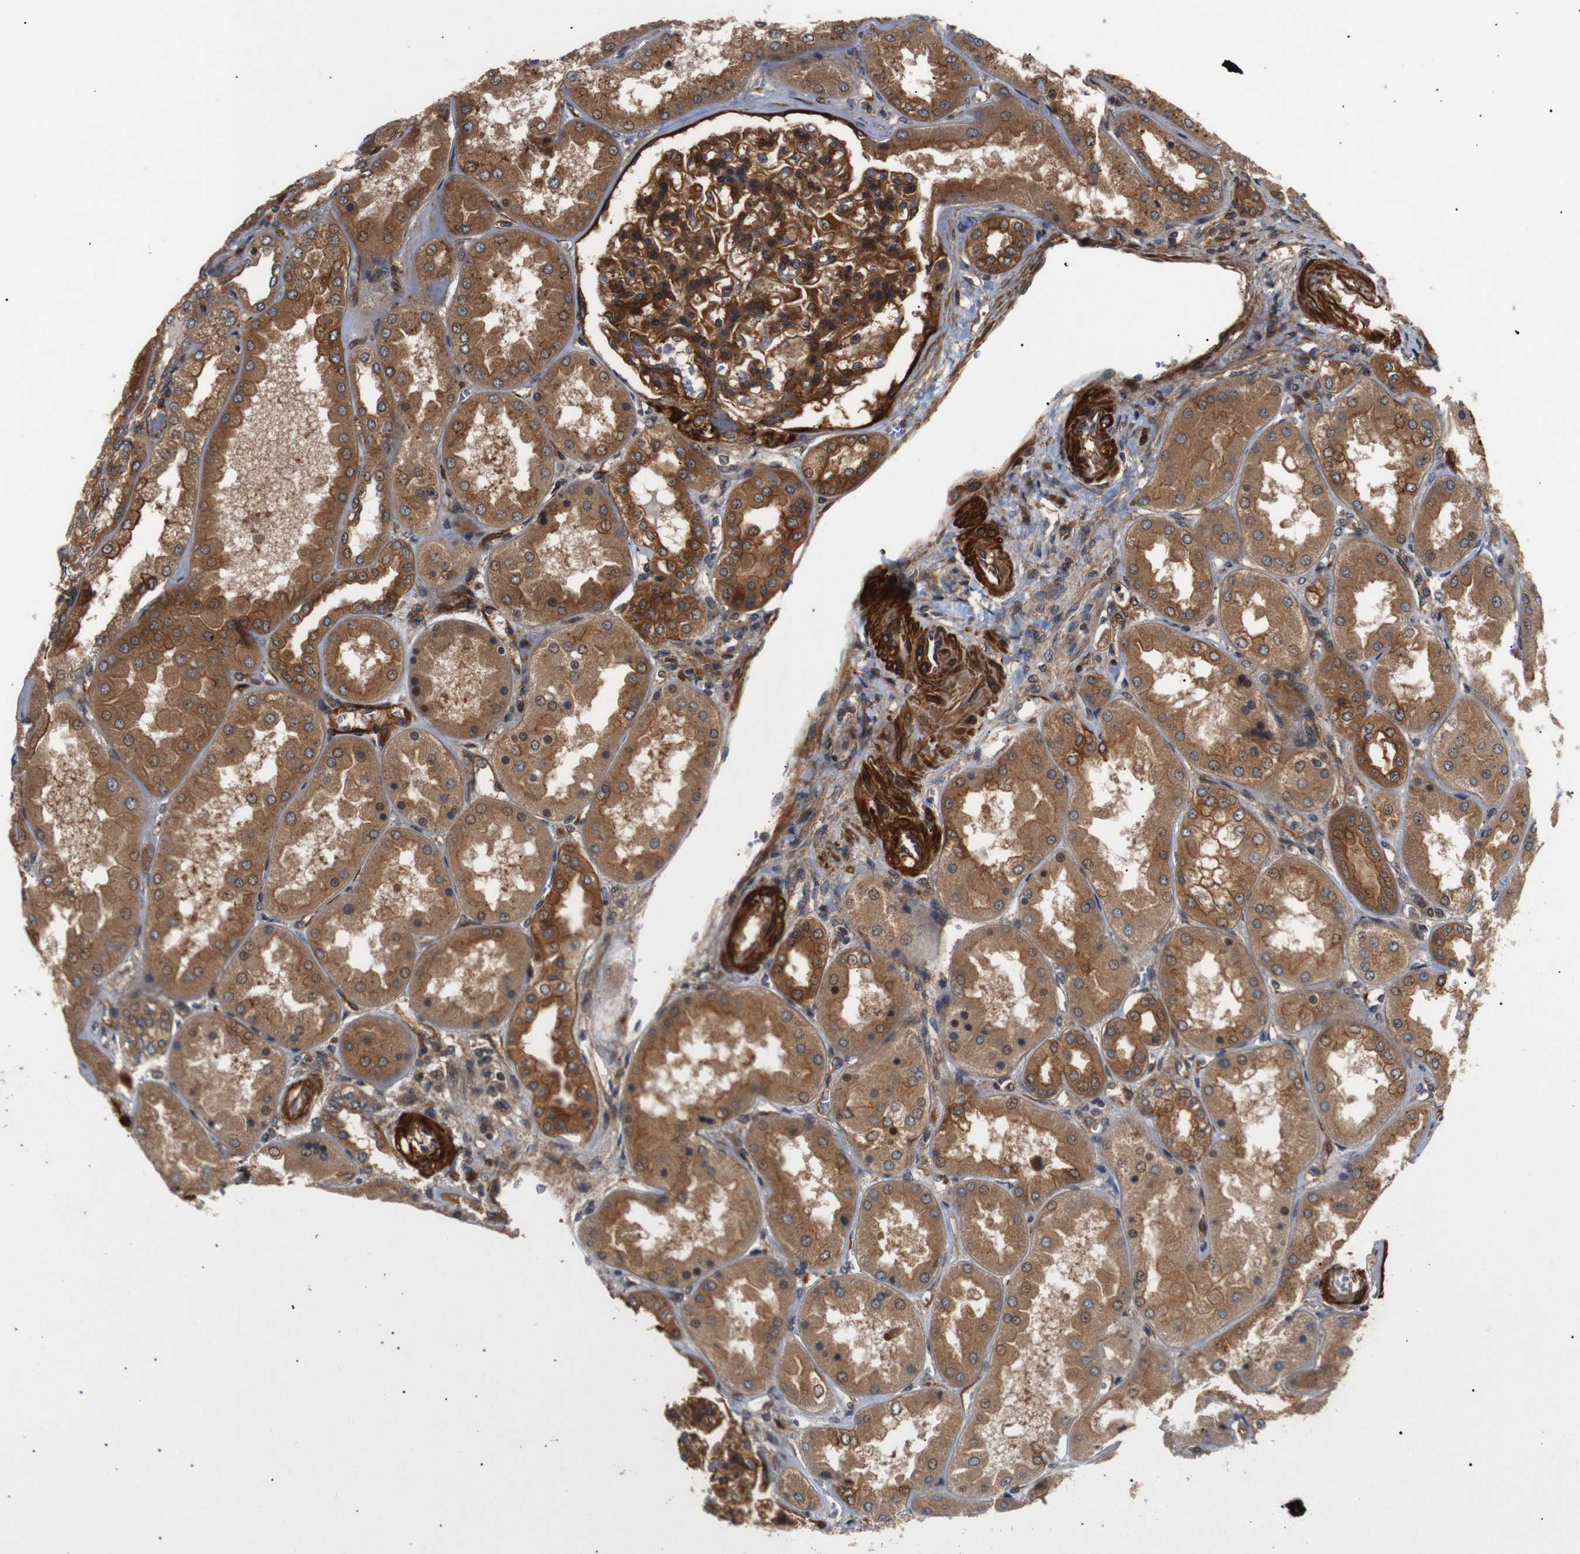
{"staining": {"intensity": "strong", "quantity": ">75%", "location": "cytoplasmic/membranous"}, "tissue": "kidney", "cell_type": "Cells in glomeruli", "image_type": "normal", "snomed": [{"axis": "morphology", "description": "Normal tissue, NOS"}, {"axis": "topography", "description": "Kidney"}], "caption": "Protein staining shows strong cytoplasmic/membranous expression in about >75% of cells in glomeruli in benign kidney.", "gene": "PAWR", "patient": {"sex": "female", "age": 56}}